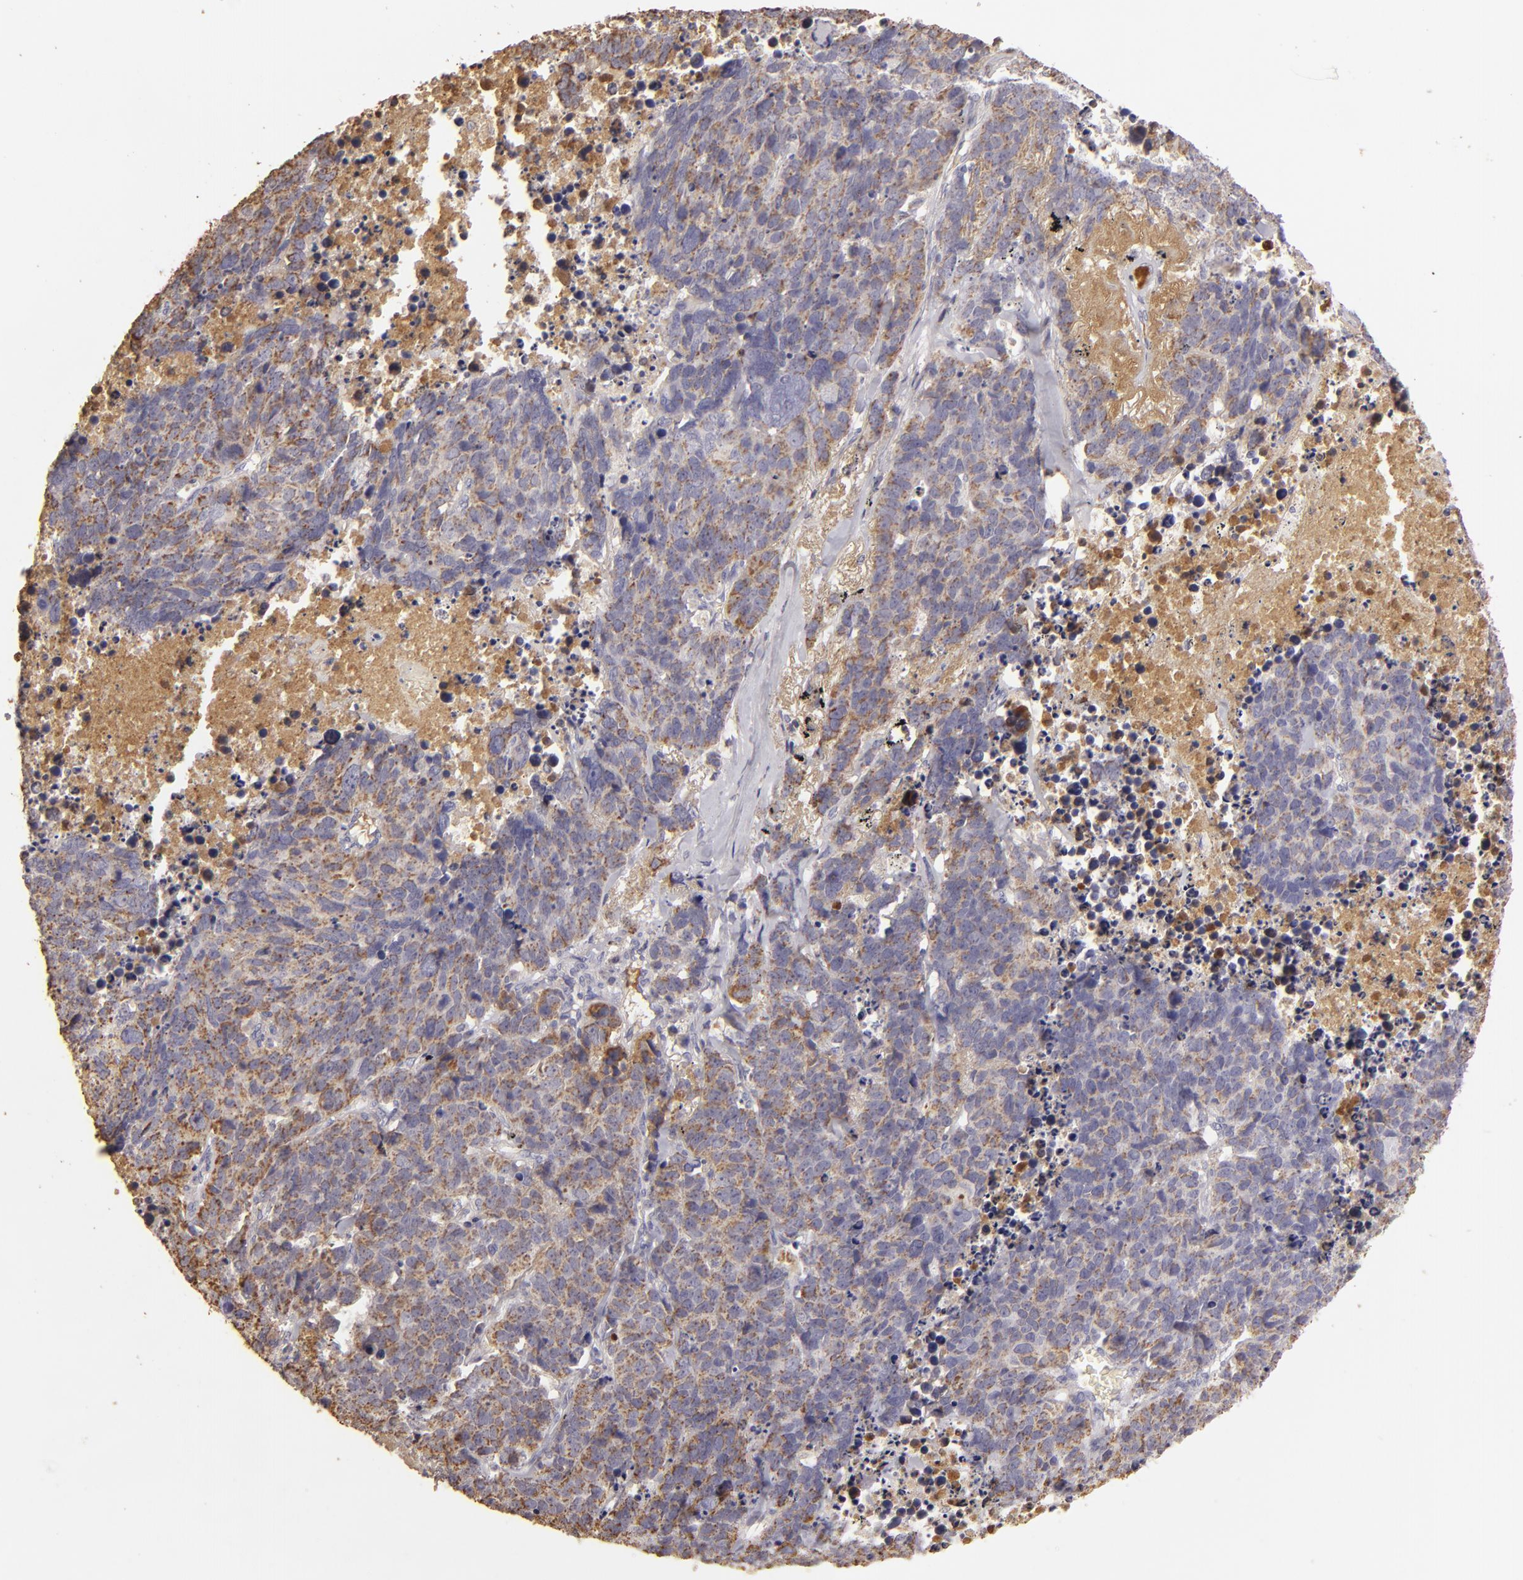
{"staining": {"intensity": "weak", "quantity": ">75%", "location": "cytoplasmic/membranous"}, "tissue": "lung cancer", "cell_type": "Tumor cells", "image_type": "cancer", "snomed": [{"axis": "morphology", "description": "Carcinoid, malignant, NOS"}, {"axis": "topography", "description": "Lung"}], "caption": "A low amount of weak cytoplasmic/membranous expression is identified in approximately >75% of tumor cells in lung carcinoid (malignant) tissue.", "gene": "CFB", "patient": {"sex": "male", "age": 60}}